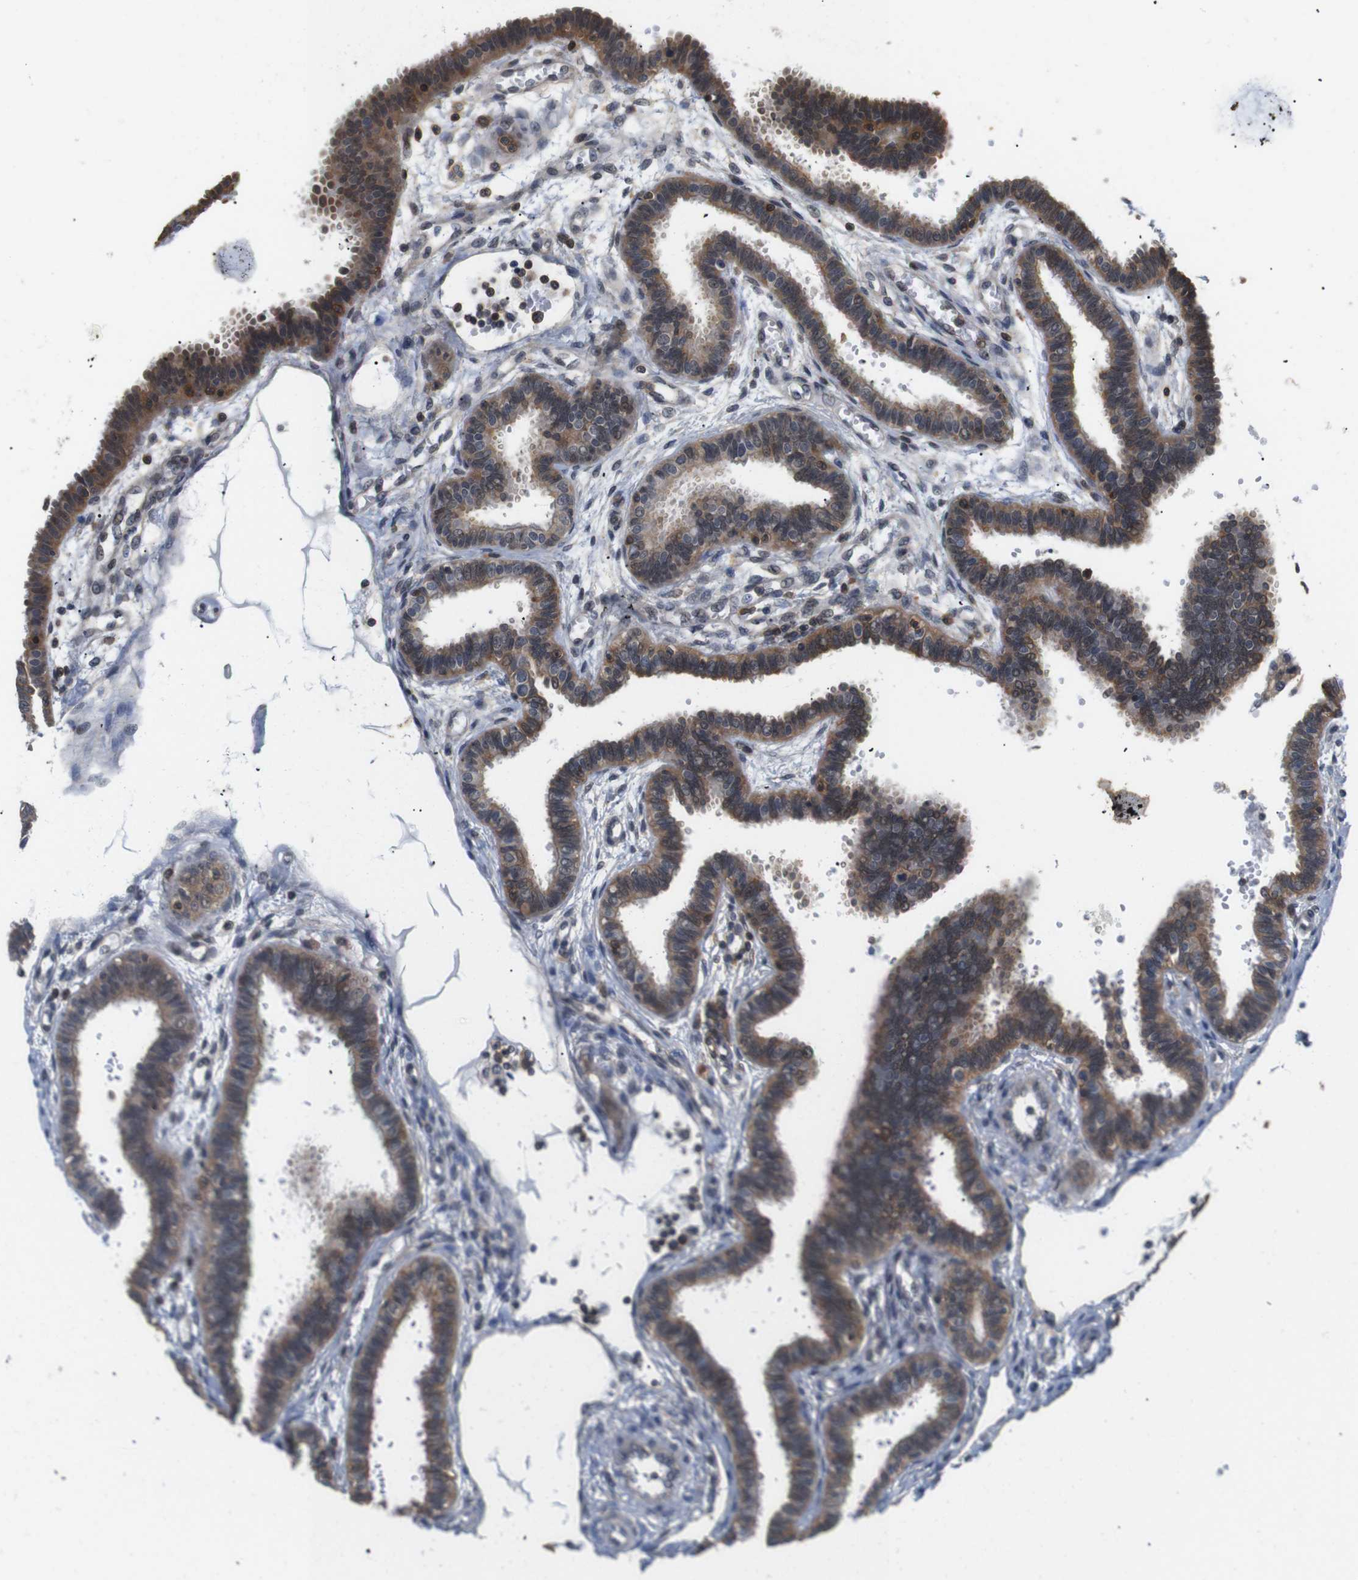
{"staining": {"intensity": "moderate", "quantity": ">75%", "location": "cytoplasmic/membranous"}, "tissue": "fallopian tube", "cell_type": "Glandular cells", "image_type": "normal", "snomed": [{"axis": "morphology", "description": "Normal tissue, NOS"}, {"axis": "topography", "description": "Fallopian tube"}], "caption": "Human fallopian tube stained for a protein (brown) reveals moderate cytoplasmic/membranous positive expression in about >75% of glandular cells.", "gene": "BRWD3", "patient": {"sex": "female", "age": 32}}